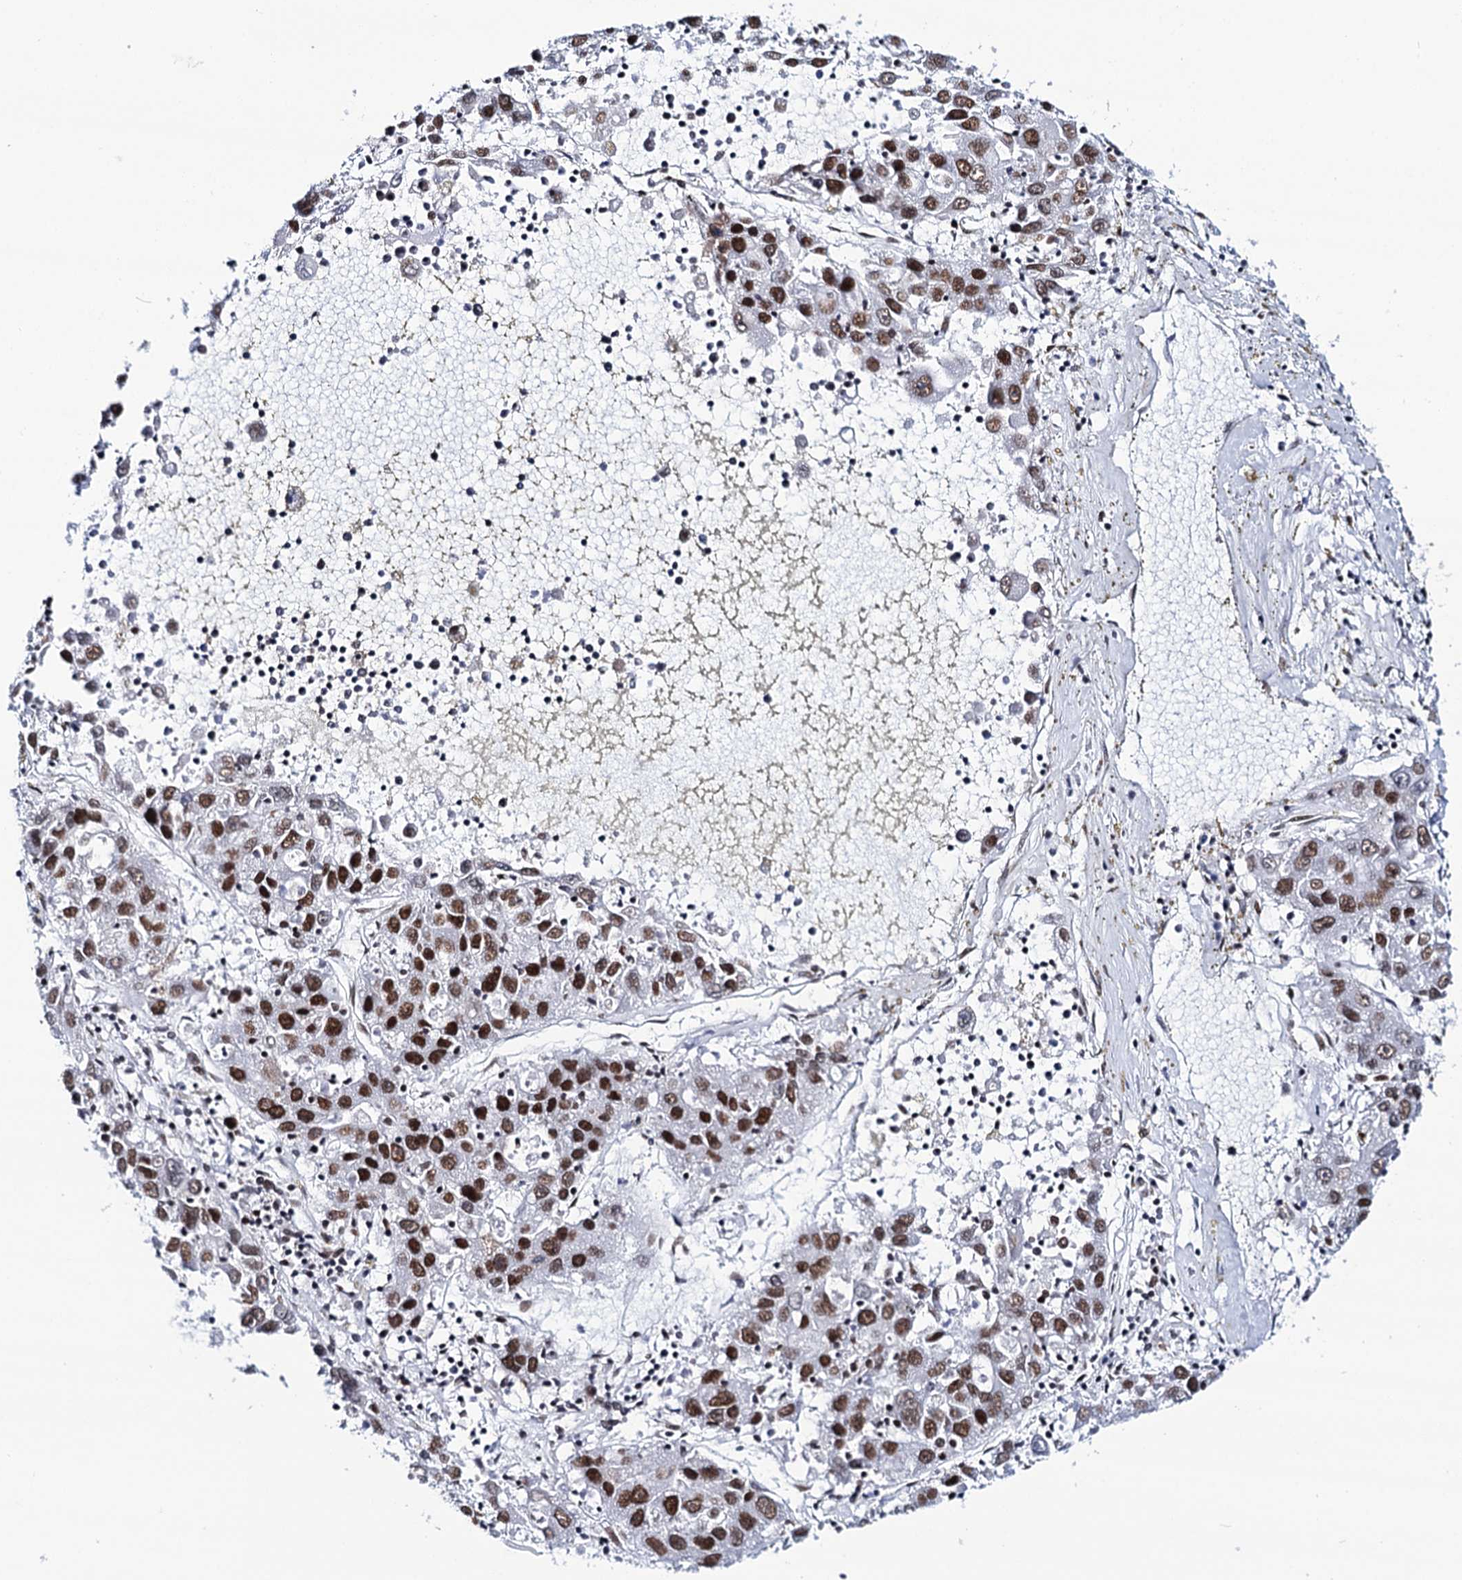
{"staining": {"intensity": "strong", "quantity": "25%-75%", "location": "nuclear"}, "tissue": "liver cancer", "cell_type": "Tumor cells", "image_type": "cancer", "snomed": [{"axis": "morphology", "description": "Carcinoma, Hepatocellular, NOS"}, {"axis": "topography", "description": "Liver"}], "caption": "This photomicrograph displays hepatocellular carcinoma (liver) stained with IHC to label a protein in brown. The nuclear of tumor cells show strong positivity for the protein. Nuclei are counter-stained blue.", "gene": "MATR3", "patient": {"sex": "male", "age": 49}}